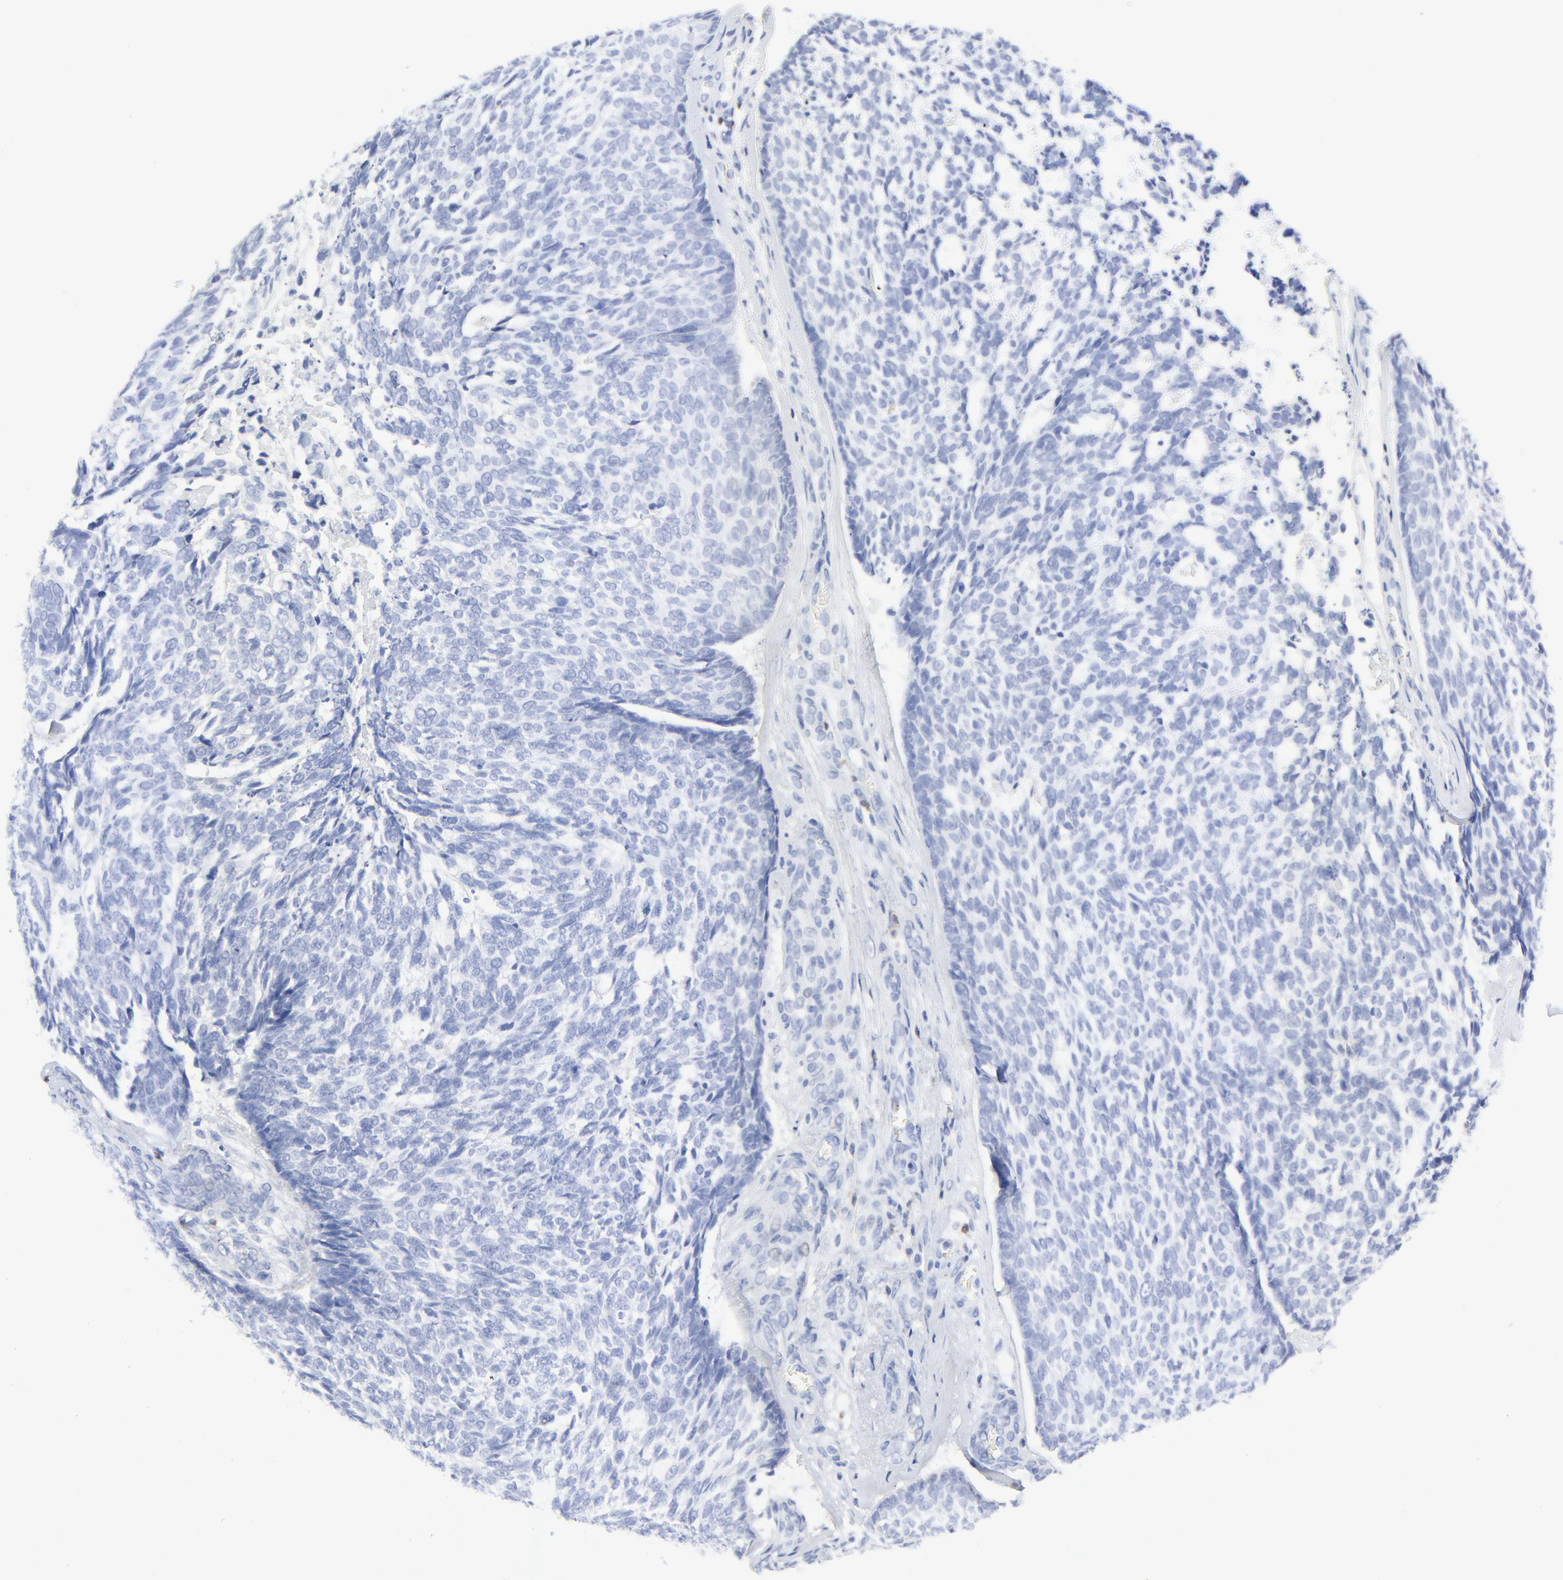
{"staining": {"intensity": "negative", "quantity": "none", "location": "none"}, "tissue": "skin cancer", "cell_type": "Tumor cells", "image_type": "cancer", "snomed": [{"axis": "morphology", "description": "Basal cell carcinoma"}, {"axis": "topography", "description": "Skin"}], "caption": "Skin basal cell carcinoma was stained to show a protein in brown. There is no significant positivity in tumor cells. (DAB IHC, high magnification).", "gene": "LCK", "patient": {"sex": "male", "age": 72}}